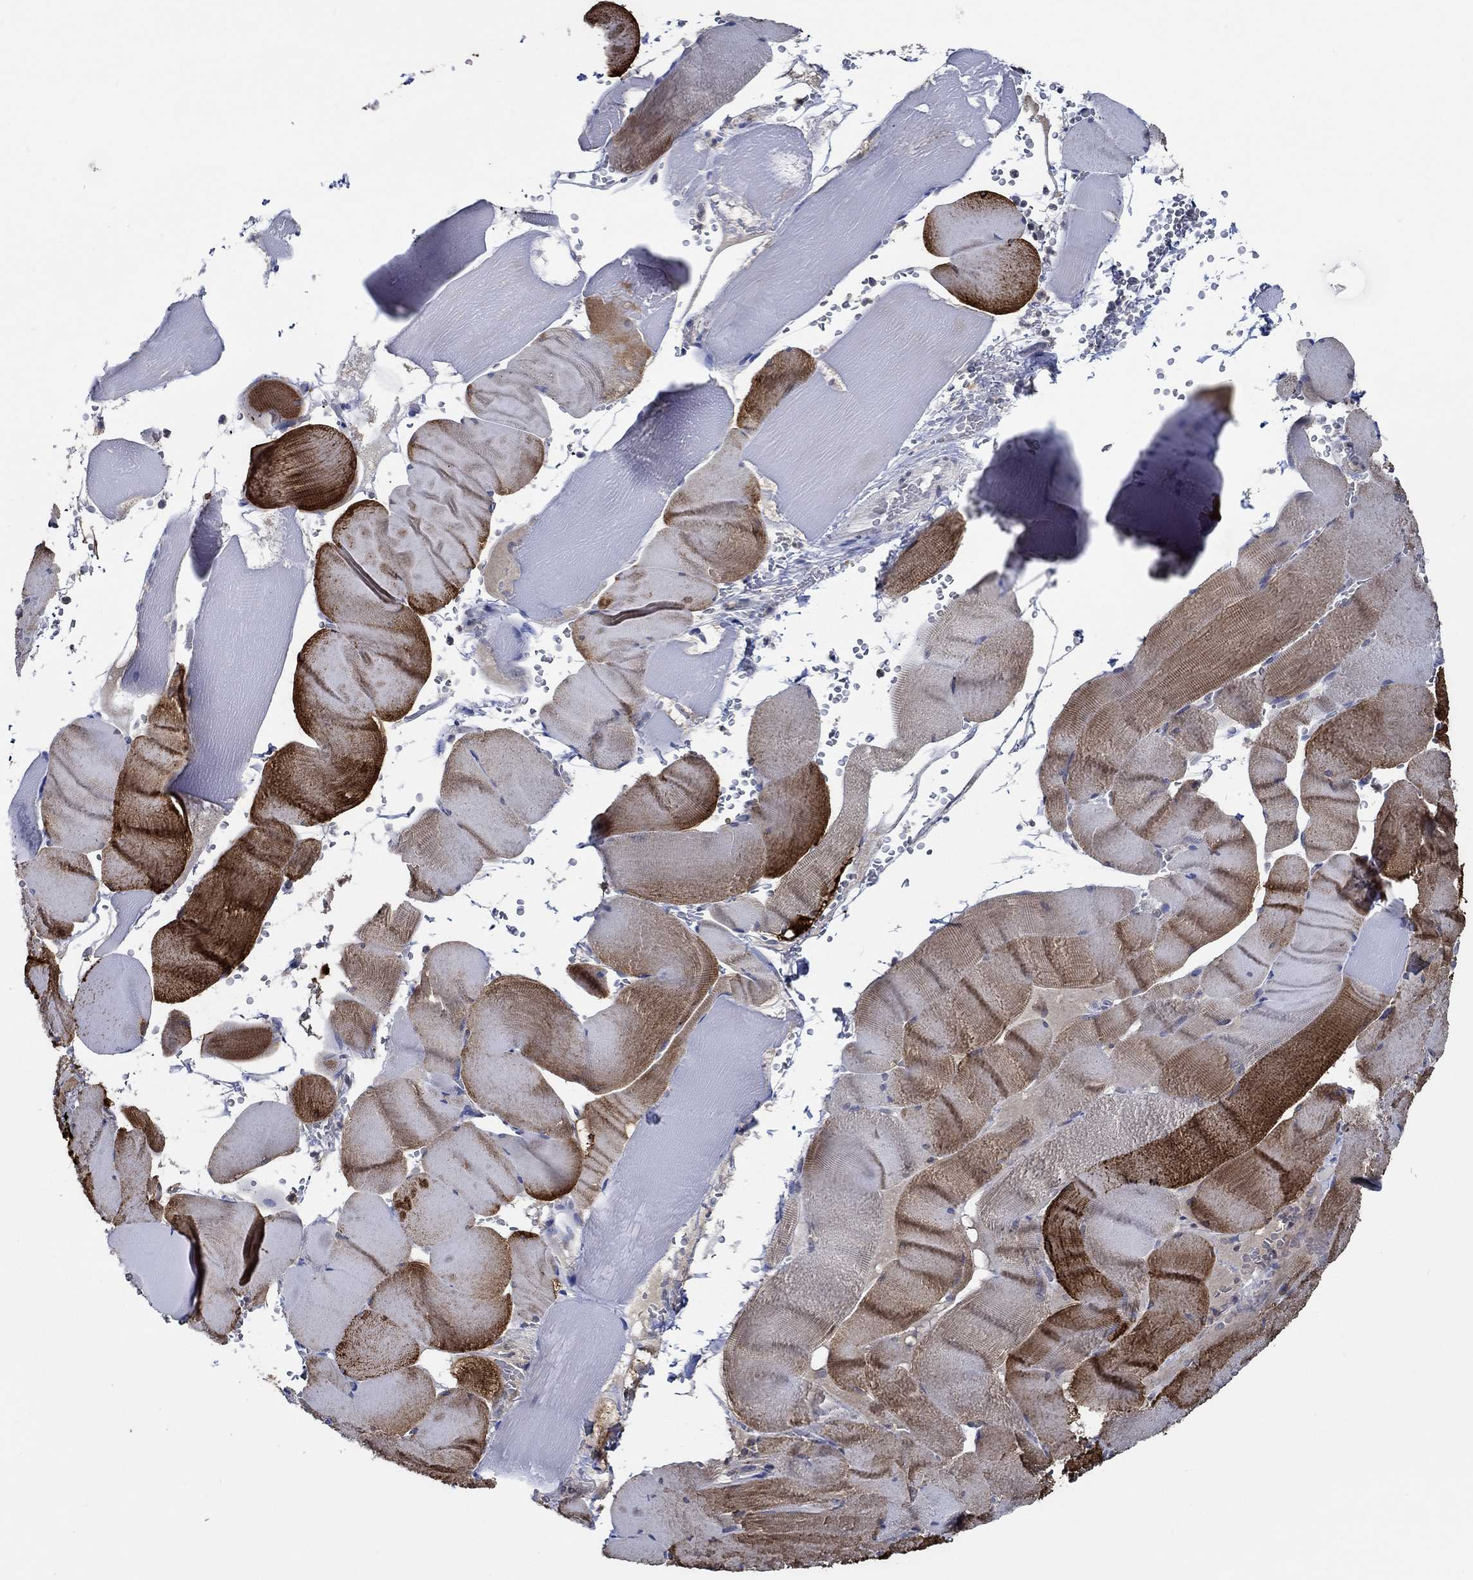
{"staining": {"intensity": "strong", "quantity": "25%-75%", "location": "cytoplasmic/membranous"}, "tissue": "skeletal muscle", "cell_type": "Myocytes", "image_type": "normal", "snomed": [{"axis": "morphology", "description": "Normal tissue, NOS"}, {"axis": "topography", "description": "Skeletal muscle"}], "caption": "Skeletal muscle stained with IHC exhibits strong cytoplasmic/membranous positivity in about 25%-75% of myocytes. The staining is performed using DAB brown chromogen to label protein expression. The nuclei are counter-stained blue using hematoxylin.", "gene": "DACT1", "patient": {"sex": "male", "age": 56}}